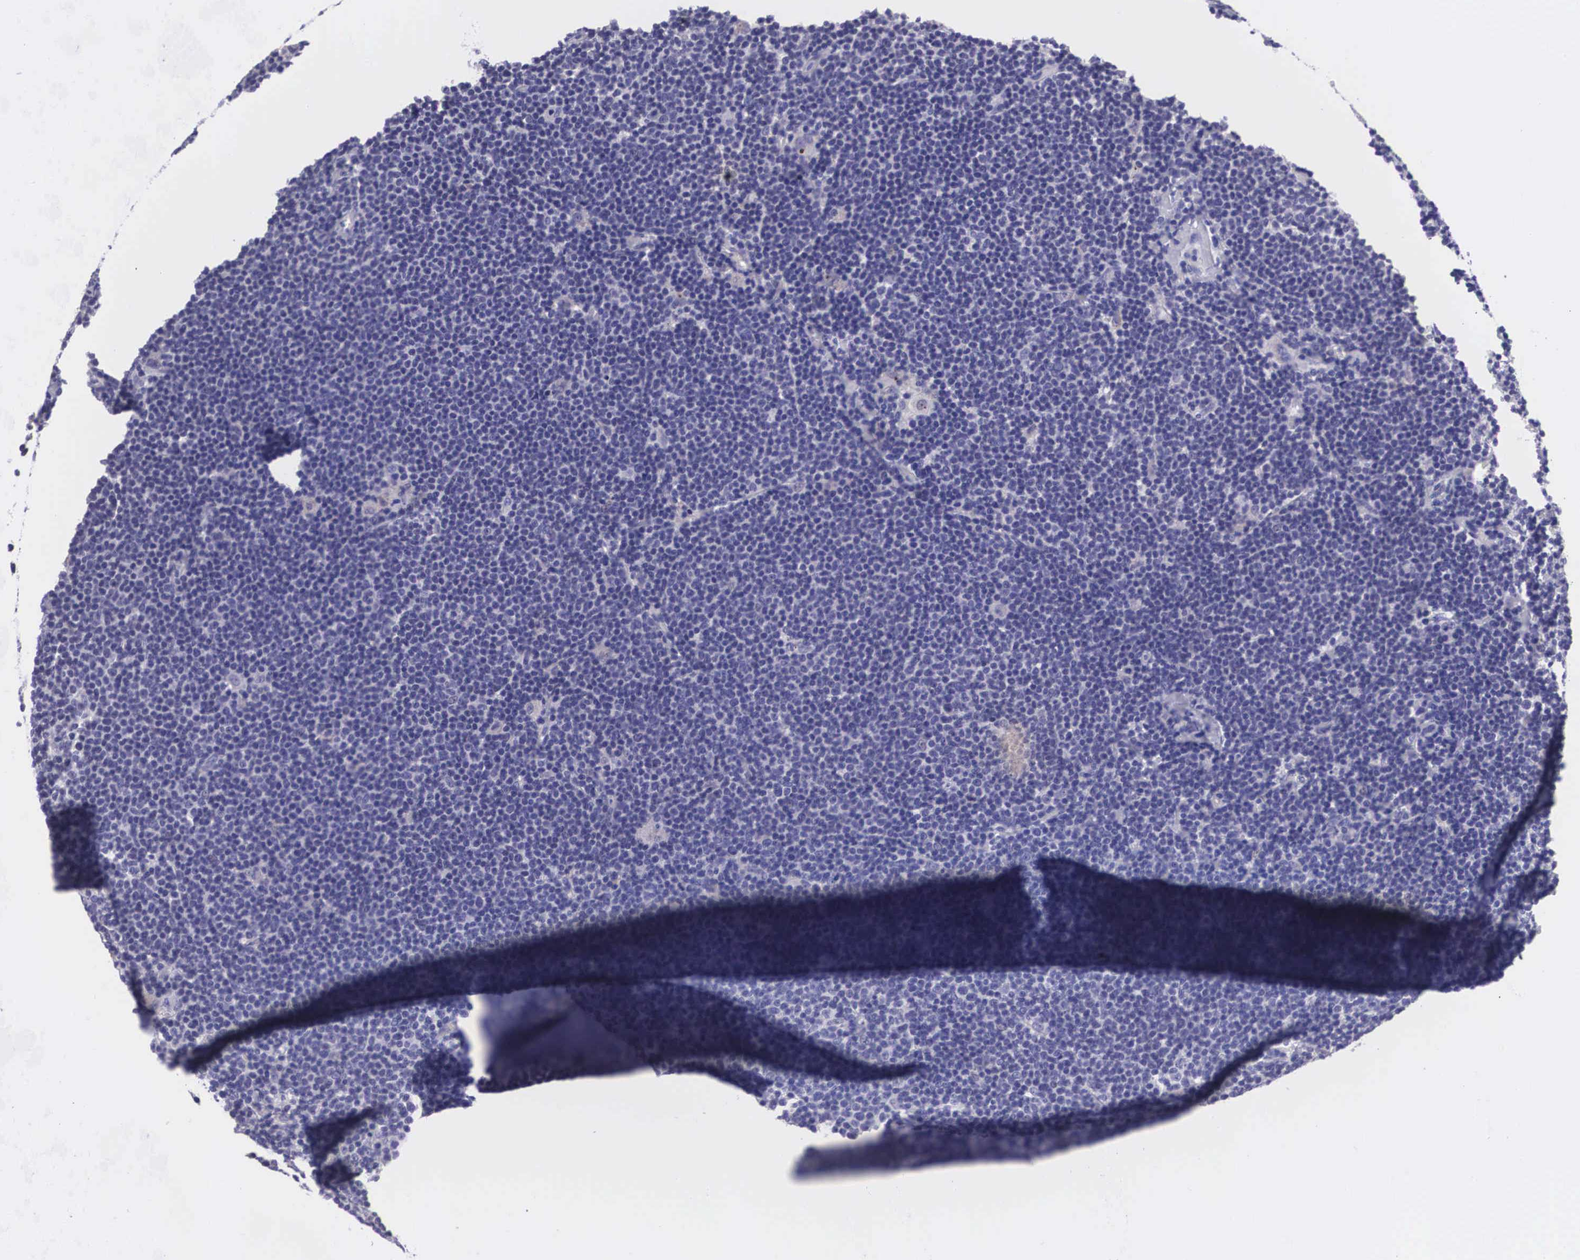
{"staining": {"intensity": "negative", "quantity": "none", "location": "none"}, "tissue": "lymphoma", "cell_type": "Tumor cells", "image_type": "cancer", "snomed": [{"axis": "morphology", "description": "Malignant lymphoma, non-Hodgkin's type, Low grade"}, {"axis": "topography", "description": "Lymph node"}], "caption": "Tumor cells show no significant positivity in lymphoma. (DAB immunohistochemistry (IHC), high magnification).", "gene": "ARG2", "patient": {"sex": "male", "age": 65}}